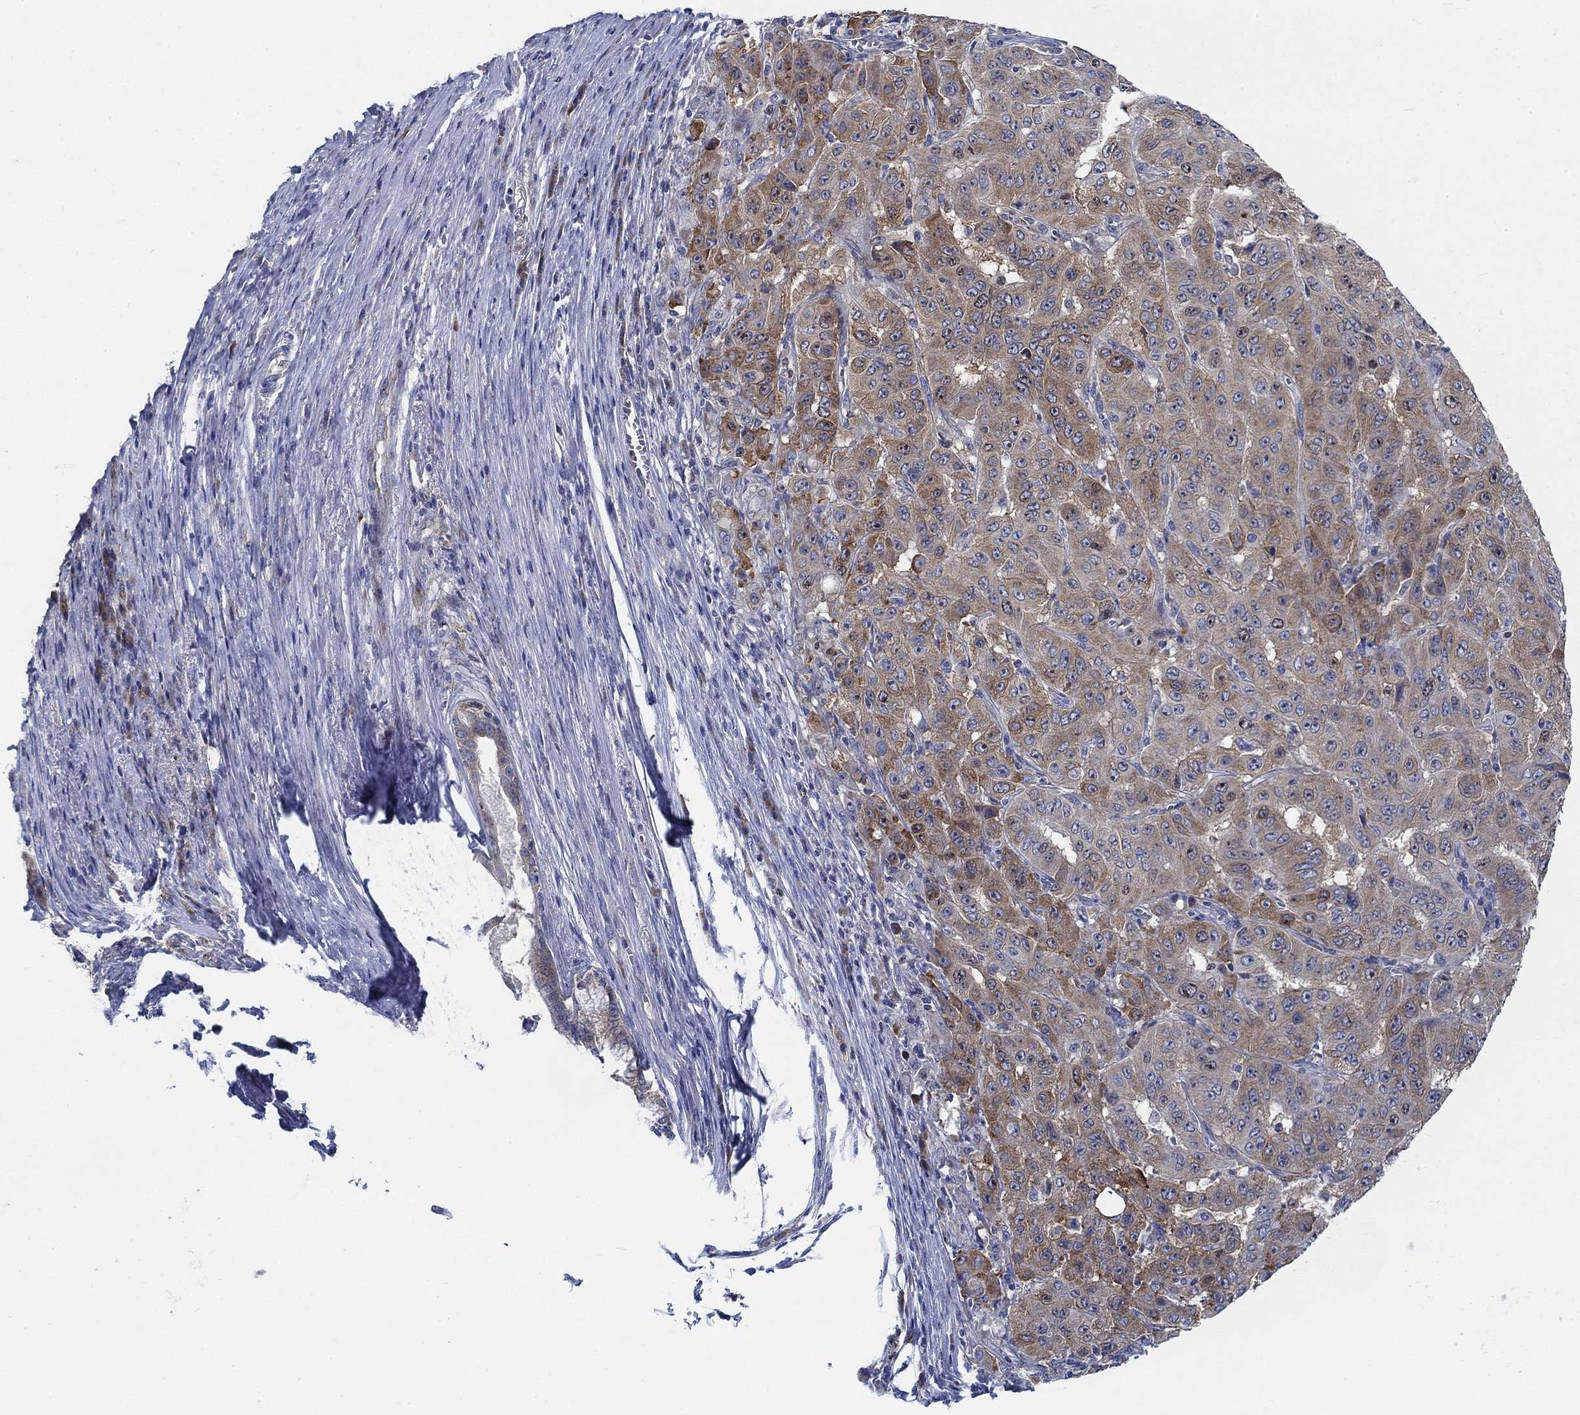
{"staining": {"intensity": "moderate", "quantity": "25%-75%", "location": "cytoplasmic/membranous"}, "tissue": "pancreatic cancer", "cell_type": "Tumor cells", "image_type": "cancer", "snomed": [{"axis": "morphology", "description": "Adenocarcinoma, NOS"}, {"axis": "topography", "description": "Pancreas"}], "caption": "Immunohistochemistry (IHC) histopathology image of human pancreatic cancer (adenocarcinoma) stained for a protein (brown), which displays medium levels of moderate cytoplasmic/membranous positivity in approximately 25%-75% of tumor cells.", "gene": "MMP24", "patient": {"sex": "male", "age": 63}}